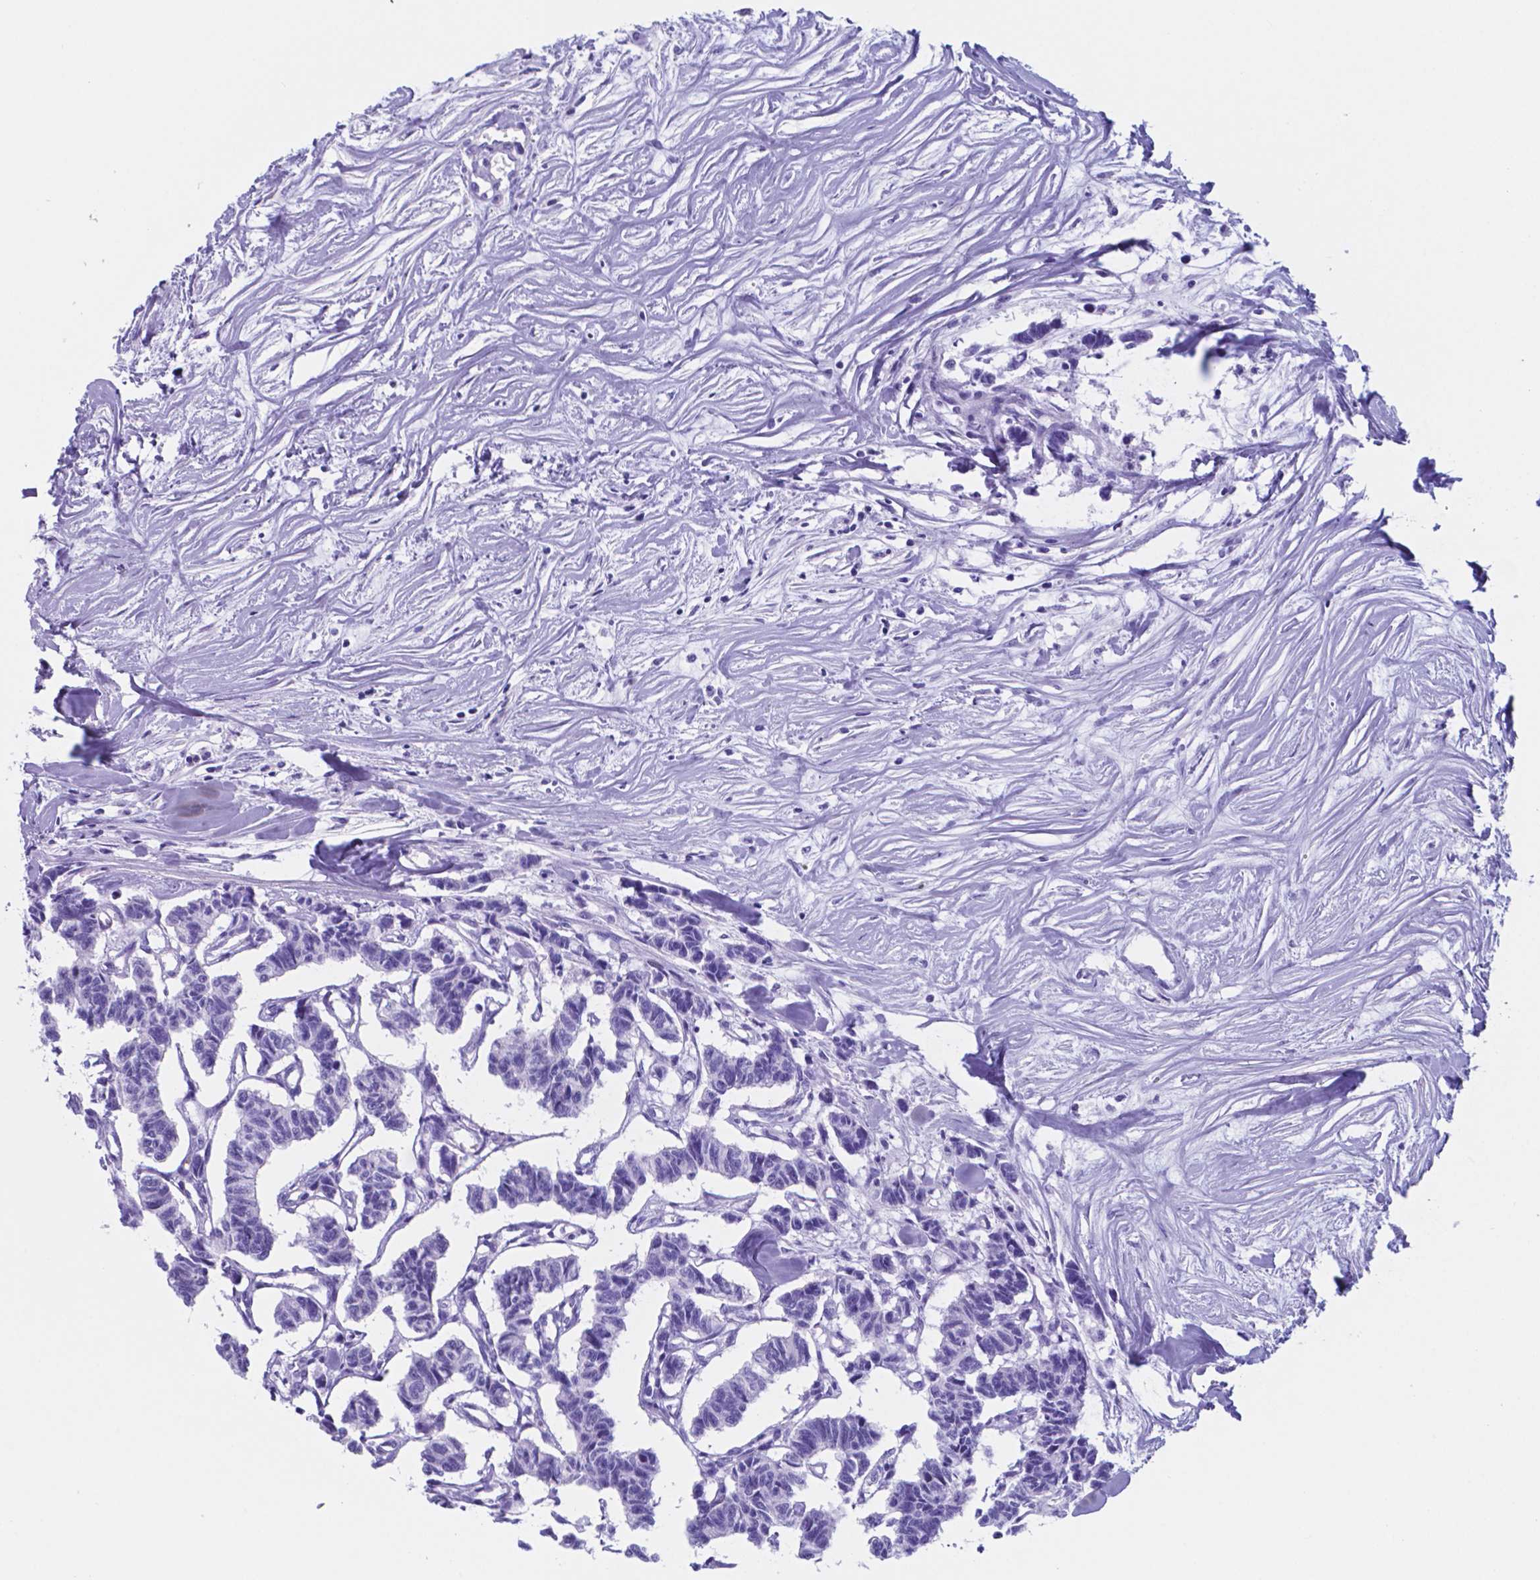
{"staining": {"intensity": "negative", "quantity": "none", "location": "none"}, "tissue": "carcinoid", "cell_type": "Tumor cells", "image_type": "cancer", "snomed": [{"axis": "morphology", "description": "Carcinoid, malignant, NOS"}, {"axis": "topography", "description": "Kidney"}], "caption": "IHC of carcinoid displays no positivity in tumor cells.", "gene": "DNAAF8", "patient": {"sex": "female", "age": 41}}